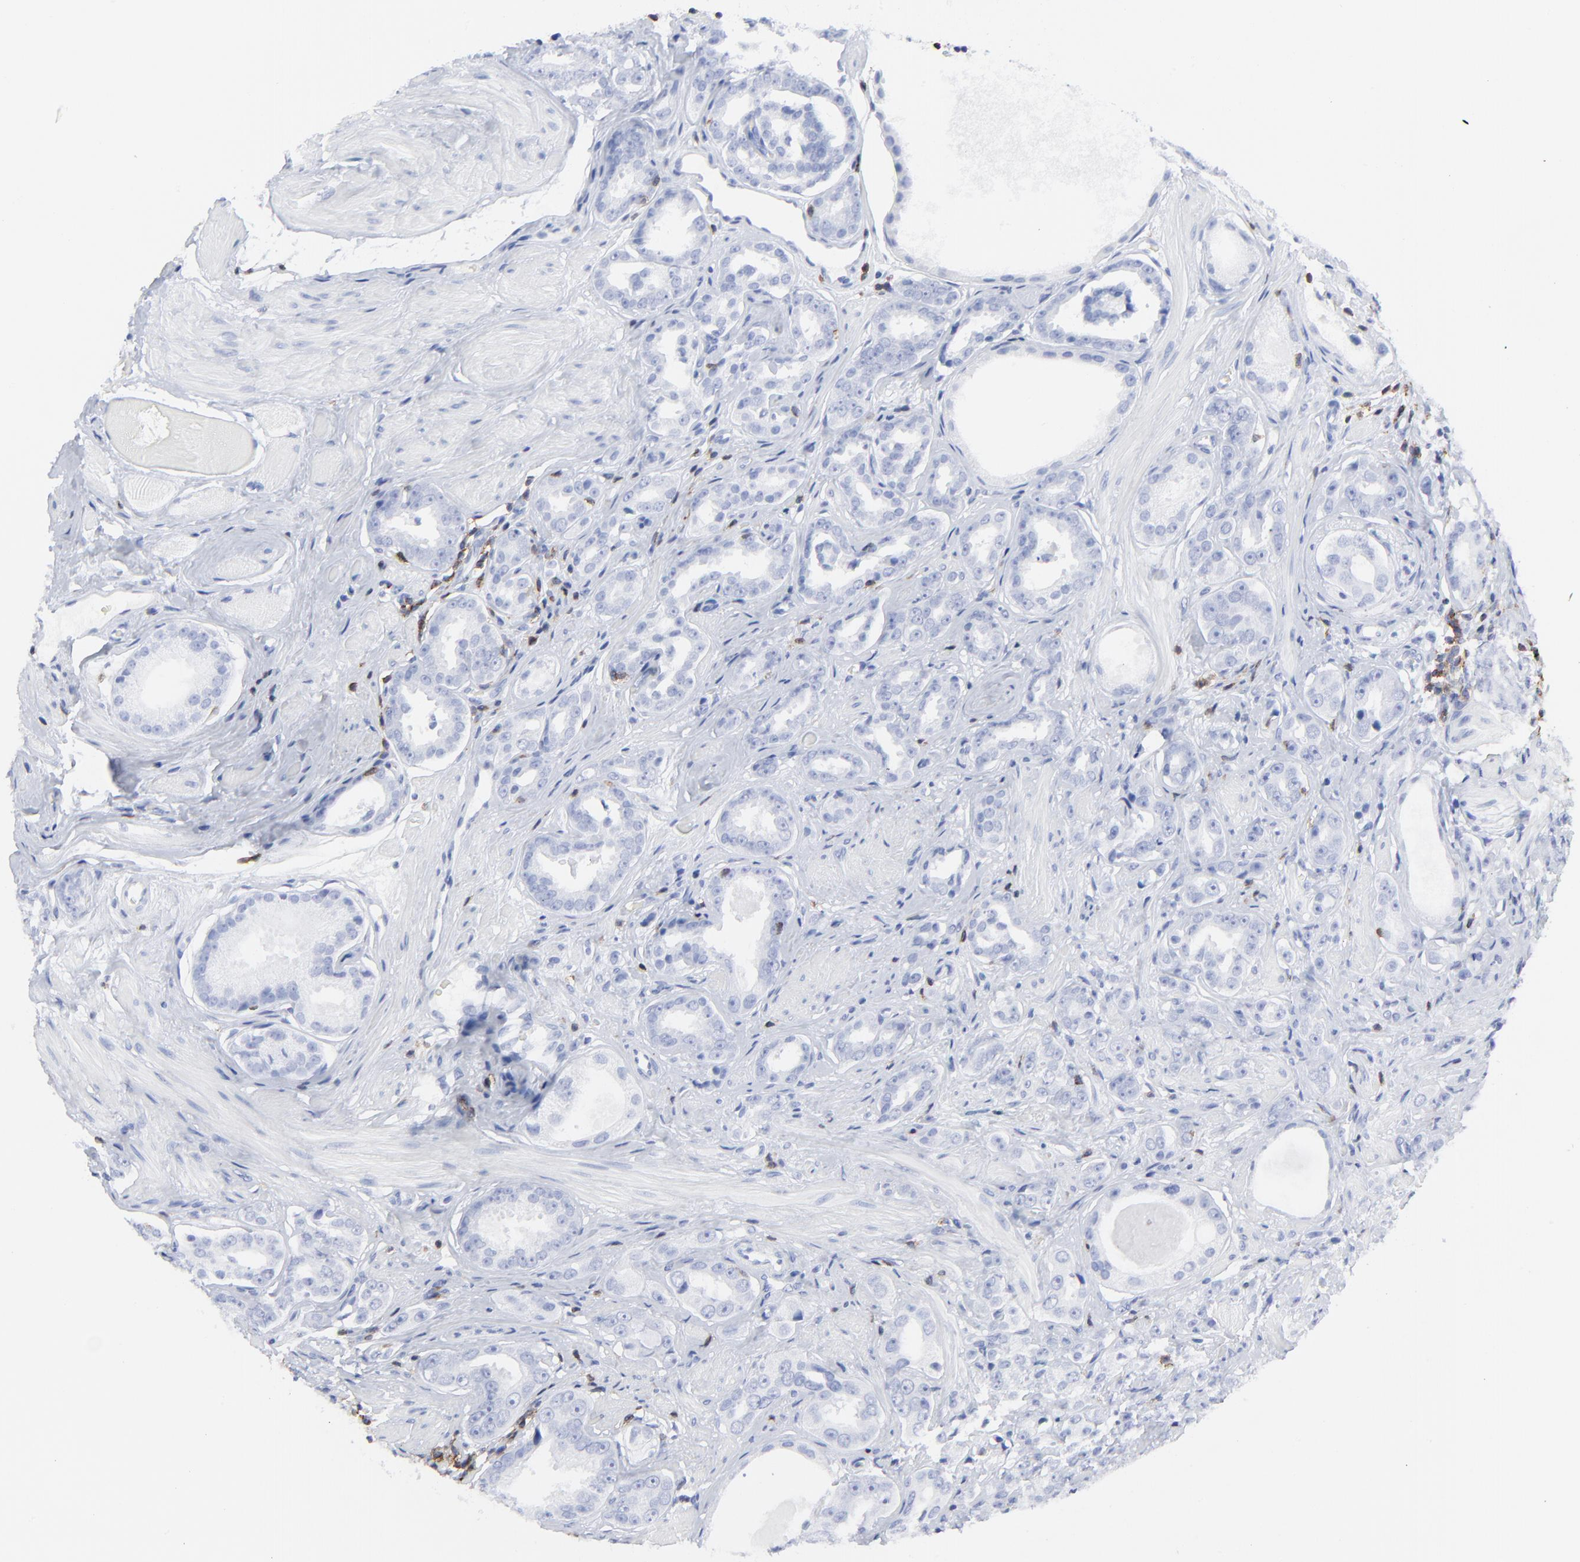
{"staining": {"intensity": "negative", "quantity": "none", "location": "none"}, "tissue": "prostate cancer", "cell_type": "Tumor cells", "image_type": "cancer", "snomed": [{"axis": "morphology", "description": "Adenocarcinoma, Medium grade"}, {"axis": "topography", "description": "Prostate"}], "caption": "Immunohistochemistry (IHC) of prostate cancer reveals no positivity in tumor cells.", "gene": "LCK", "patient": {"sex": "male", "age": 53}}